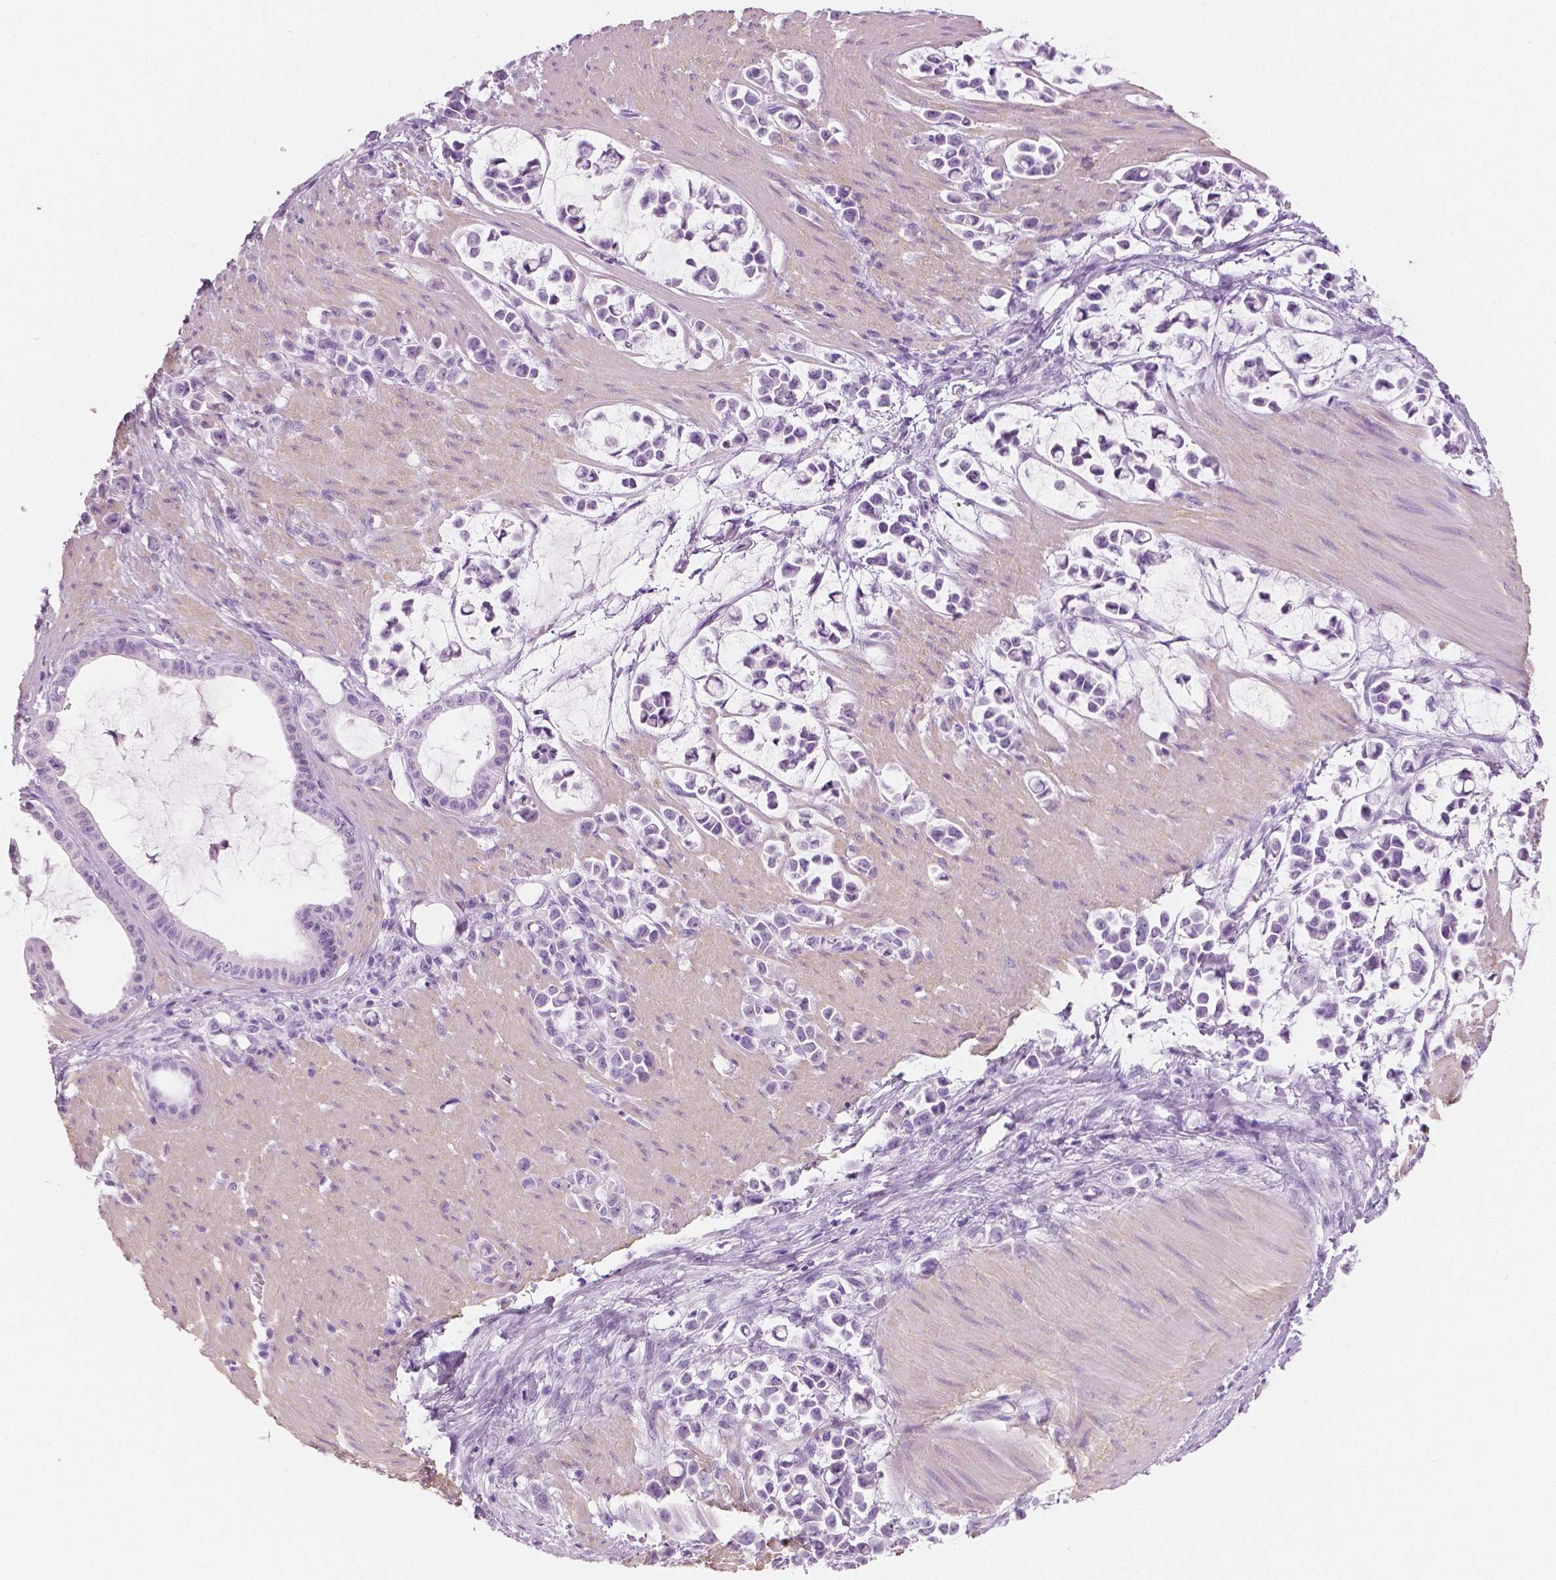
{"staining": {"intensity": "negative", "quantity": "none", "location": "none"}, "tissue": "stomach cancer", "cell_type": "Tumor cells", "image_type": "cancer", "snomed": [{"axis": "morphology", "description": "Adenocarcinoma, NOS"}, {"axis": "topography", "description": "Stomach"}], "caption": "An image of human stomach cancer is negative for staining in tumor cells. (DAB IHC with hematoxylin counter stain).", "gene": "PLIN4", "patient": {"sex": "male", "age": 82}}